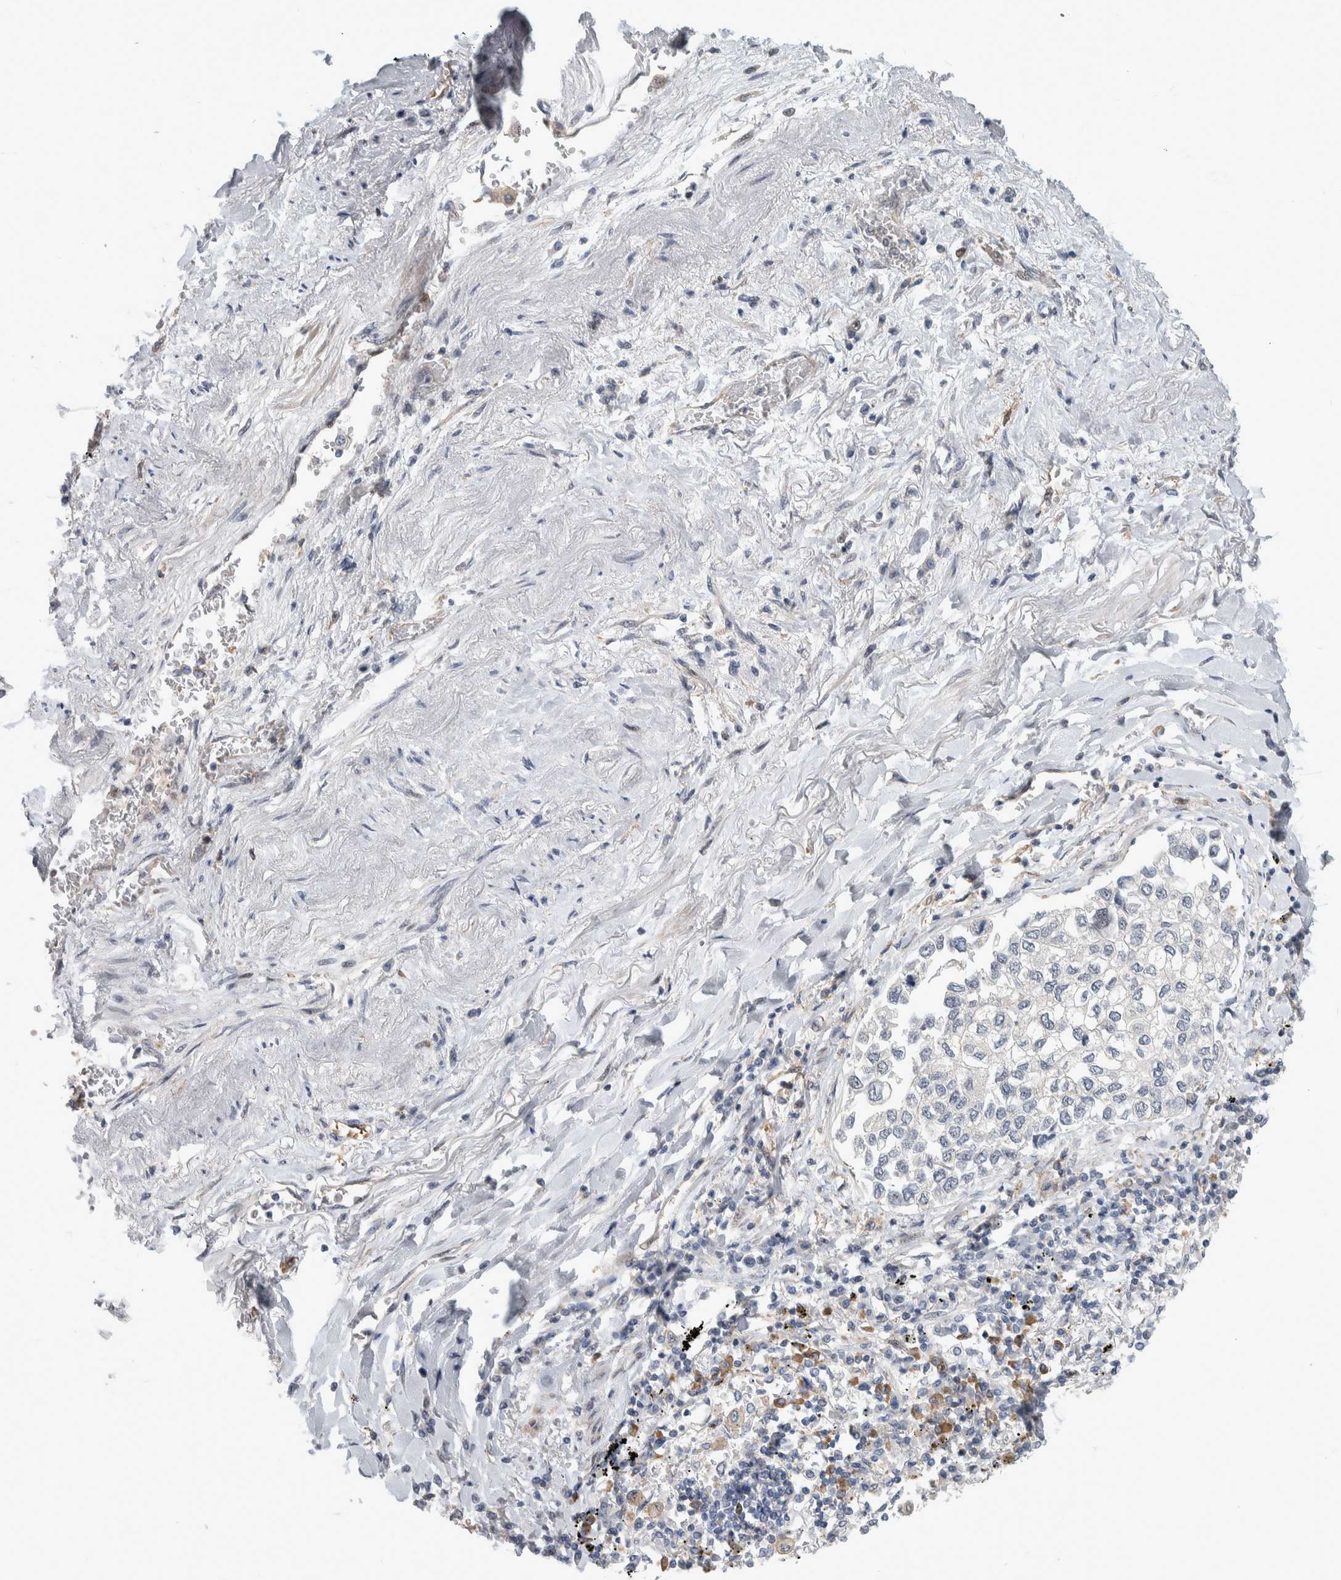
{"staining": {"intensity": "negative", "quantity": "none", "location": "none"}, "tissue": "lung cancer", "cell_type": "Tumor cells", "image_type": "cancer", "snomed": [{"axis": "morphology", "description": "Inflammation, NOS"}, {"axis": "morphology", "description": "Adenocarcinoma, NOS"}, {"axis": "topography", "description": "Lung"}], "caption": "DAB immunohistochemical staining of adenocarcinoma (lung) demonstrates no significant expression in tumor cells. (DAB immunohistochemistry with hematoxylin counter stain).", "gene": "MSL1", "patient": {"sex": "male", "age": 63}}